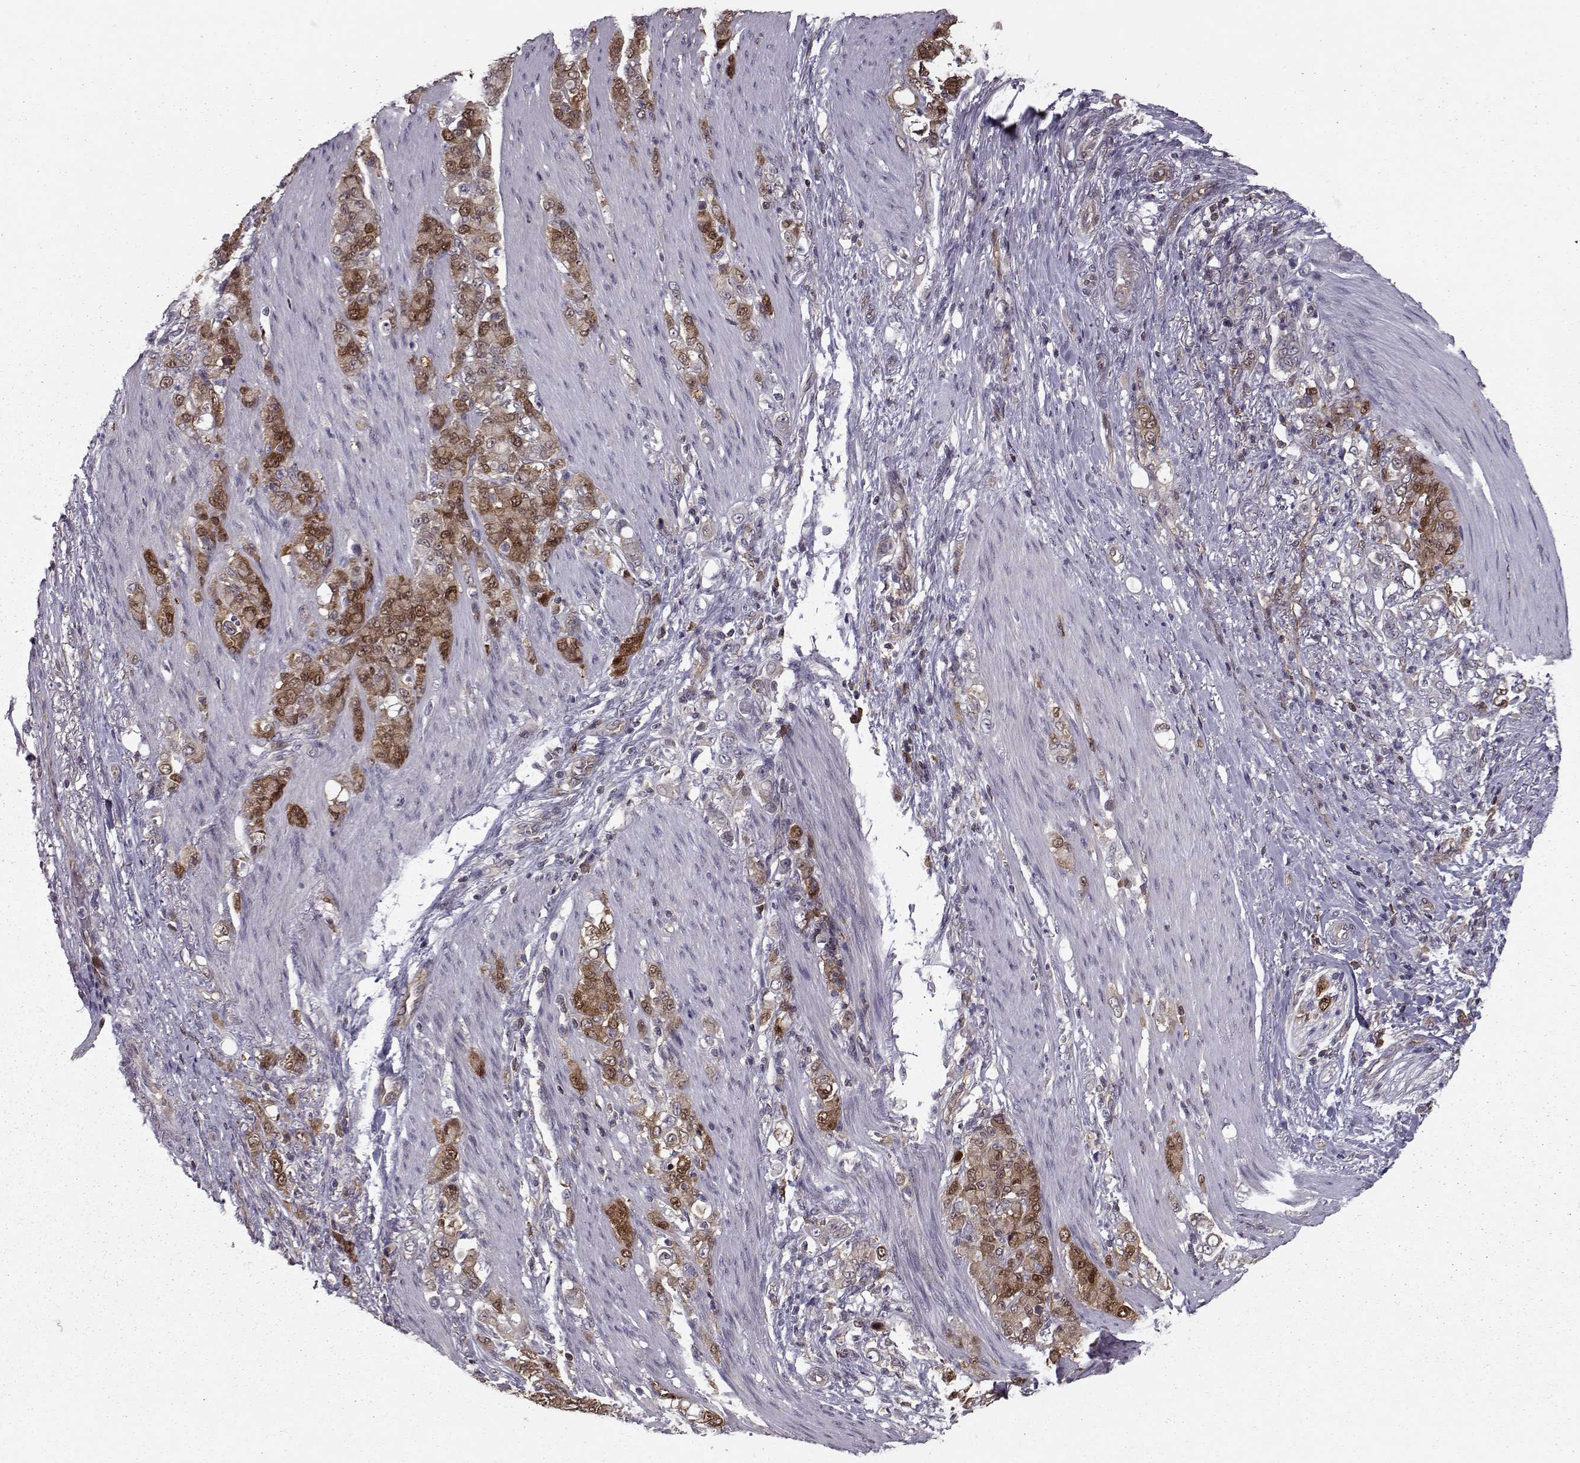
{"staining": {"intensity": "strong", "quantity": ">75%", "location": "cytoplasmic/membranous"}, "tissue": "stomach cancer", "cell_type": "Tumor cells", "image_type": "cancer", "snomed": [{"axis": "morphology", "description": "Adenocarcinoma, NOS"}, {"axis": "topography", "description": "Stomach"}], "caption": "Immunohistochemical staining of human adenocarcinoma (stomach) demonstrates high levels of strong cytoplasmic/membranous positivity in approximately >75% of tumor cells.", "gene": "RANBP1", "patient": {"sex": "female", "age": 79}}